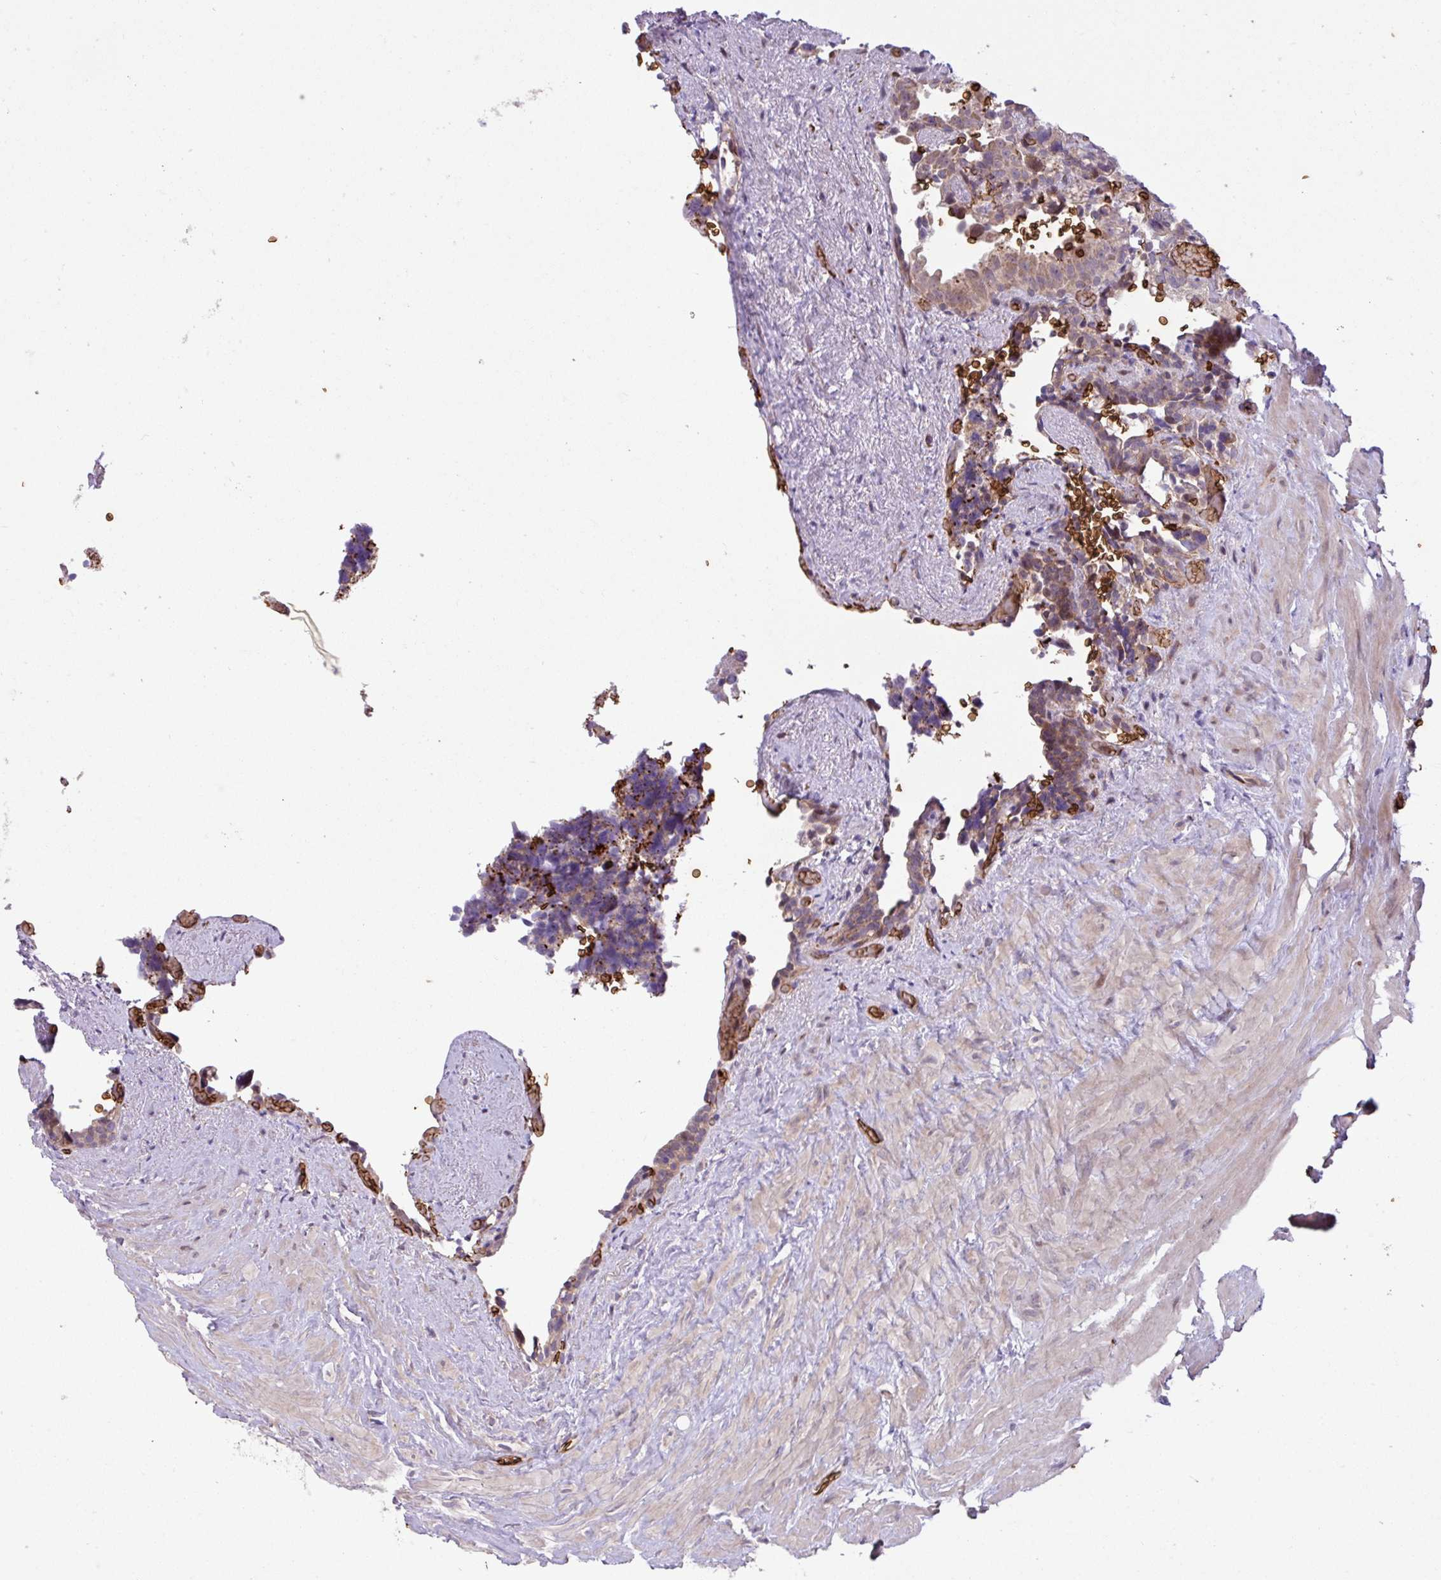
{"staining": {"intensity": "weak", "quantity": "25%-75%", "location": "cytoplasmic/membranous"}, "tissue": "seminal vesicle", "cell_type": "Glandular cells", "image_type": "normal", "snomed": [{"axis": "morphology", "description": "Normal tissue, NOS"}, {"axis": "topography", "description": "Seminal veicle"}], "caption": "A micrograph of human seminal vesicle stained for a protein reveals weak cytoplasmic/membranous brown staining in glandular cells.", "gene": "RAD21L1", "patient": {"sex": "male", "age": 68}}